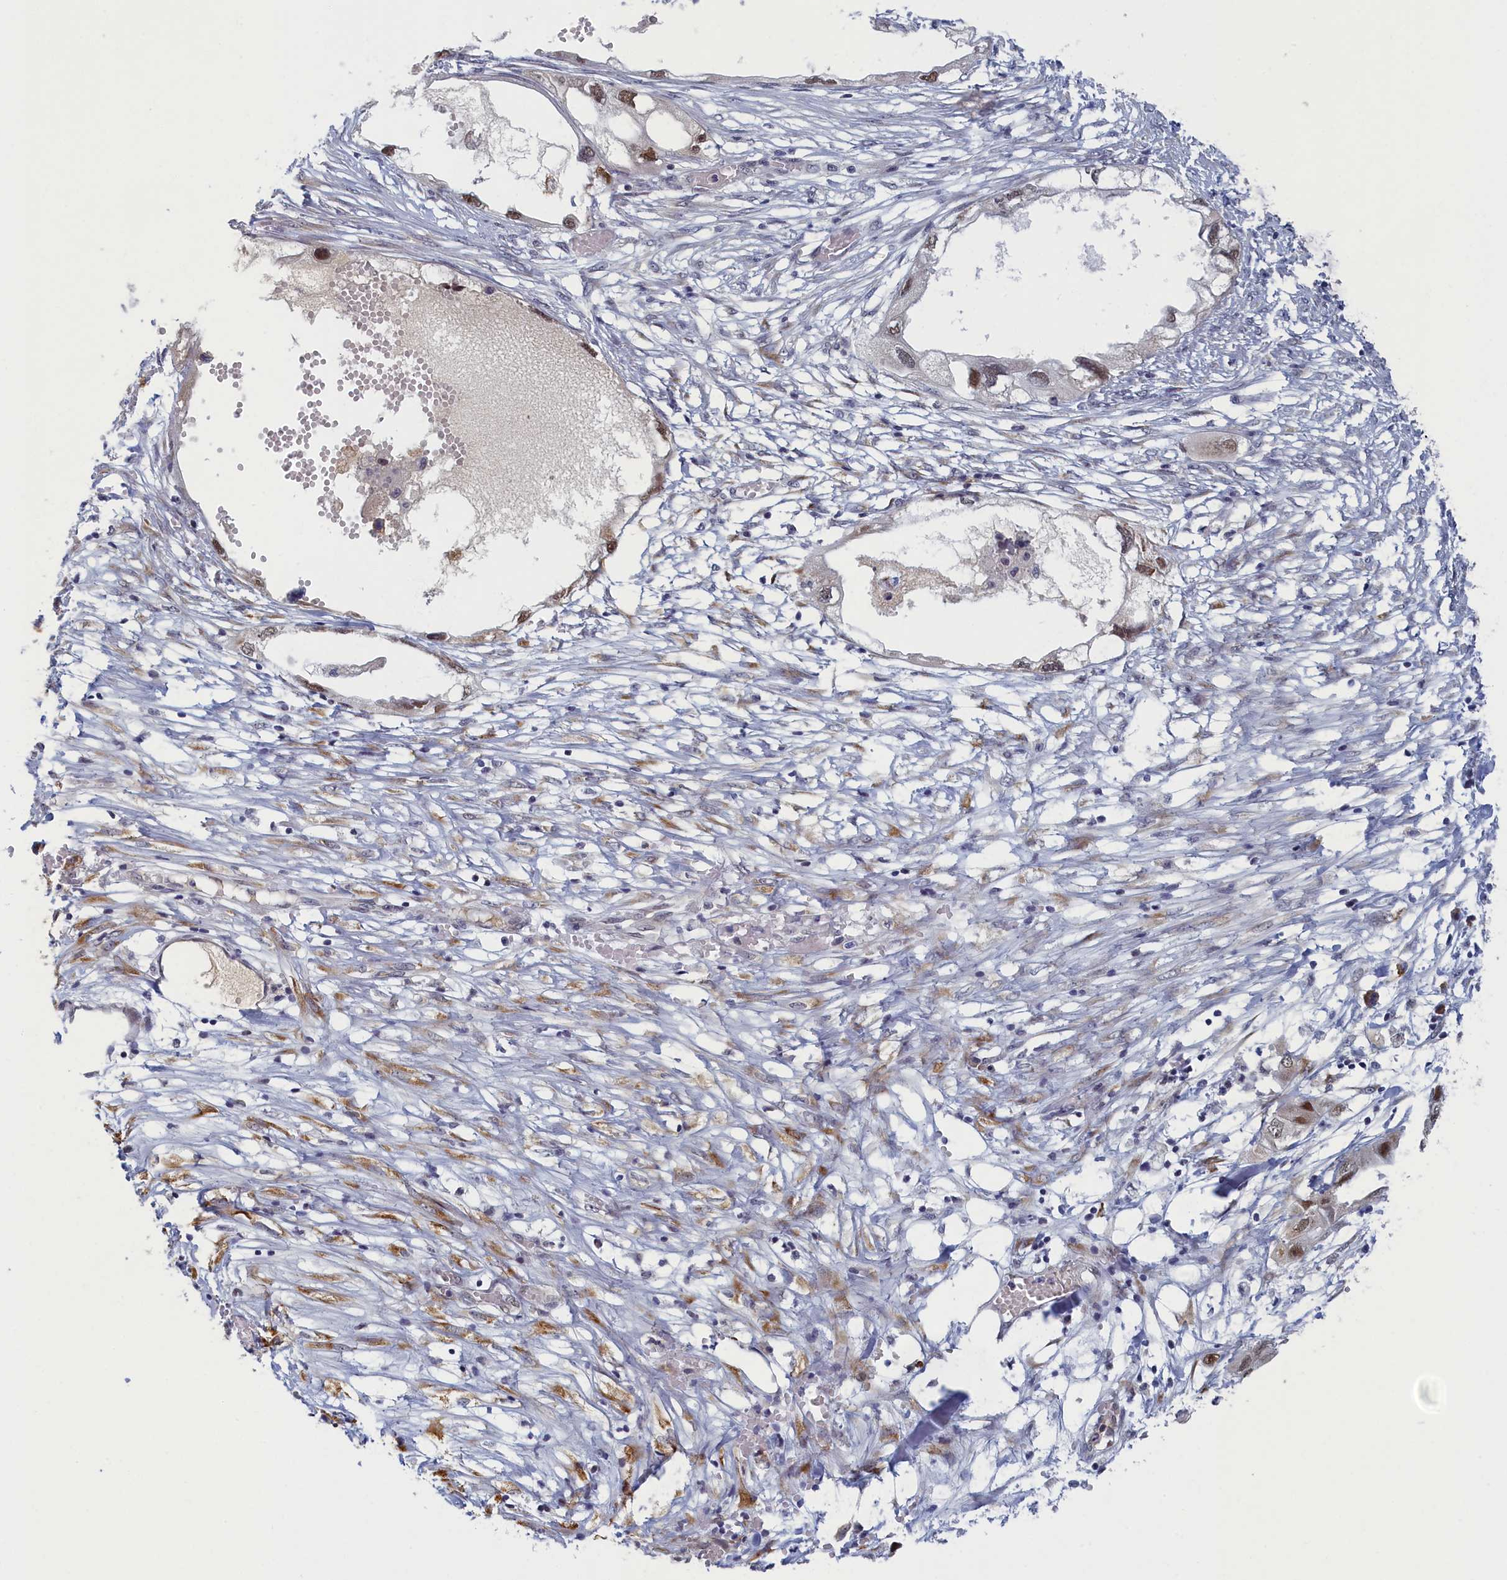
{"staining": {"intensity": "moderate", "quantity": ">75%", "location": "nuclear"}, "tissue": "endometrial cancer", "cell_type": "Tumor cells", "image_type": "cancer", "snomed": [{"axis": "morphology", "description": "Adenocarcinoma, NOS"}, {"axis": "morphology", "description": "Adenocarcinoma, metastatic, NOS"}, {"axis": "topography", "description": "Adipose tissue"}, {"axis": "topography", "description": "Endometrium"}], "caption": "Human metastatic adenocarcinoma (endometrial) stained with a brown dye exhibits moderate nuclear positive staining in about >75% of tumor cells.", "gene": "DNAJC17", "patient": {"sex": "female", "age": 67}}